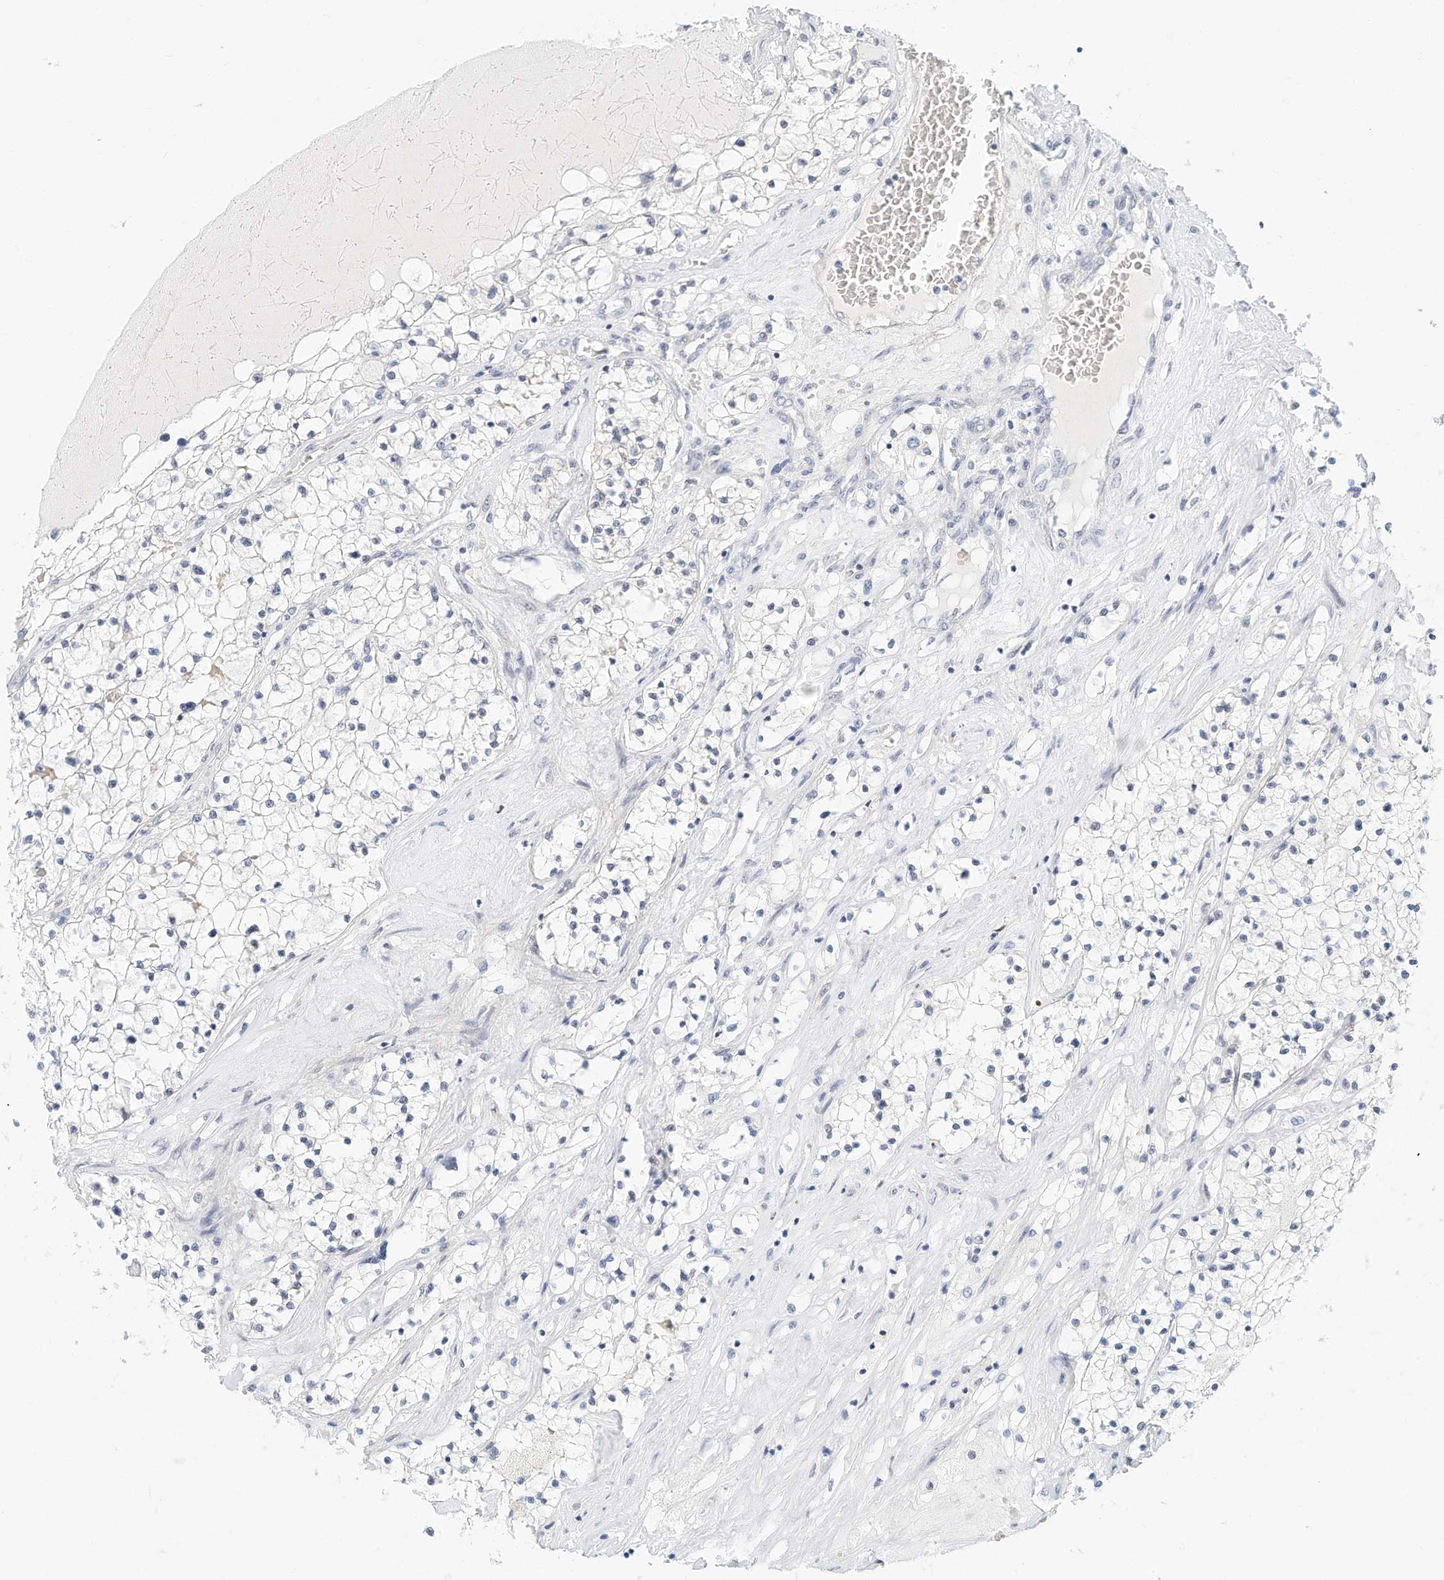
{"staining": {"intensity": "negative", "quantity": "none", "location": "none"}, "tissue": "renal cancer", "cell_type": "Tumor cells", "image_type": "cancer", "snomed": [{"axis": "morphology", "description": "Normal tissue, NOS"}, {"axis": "morphology", "description": "Adenocarcinoma, NOS"}, {"axis": "topography", "description": "Kidney"}], "caption": "IHC histopathology image of neoplastic tissue: adenocarcinoma (renal) stained with DAB displays no significant protein positivity in tumor cells.", "gene": "ARHGAP28", "patient": {"sex": "male", "age": 68}}